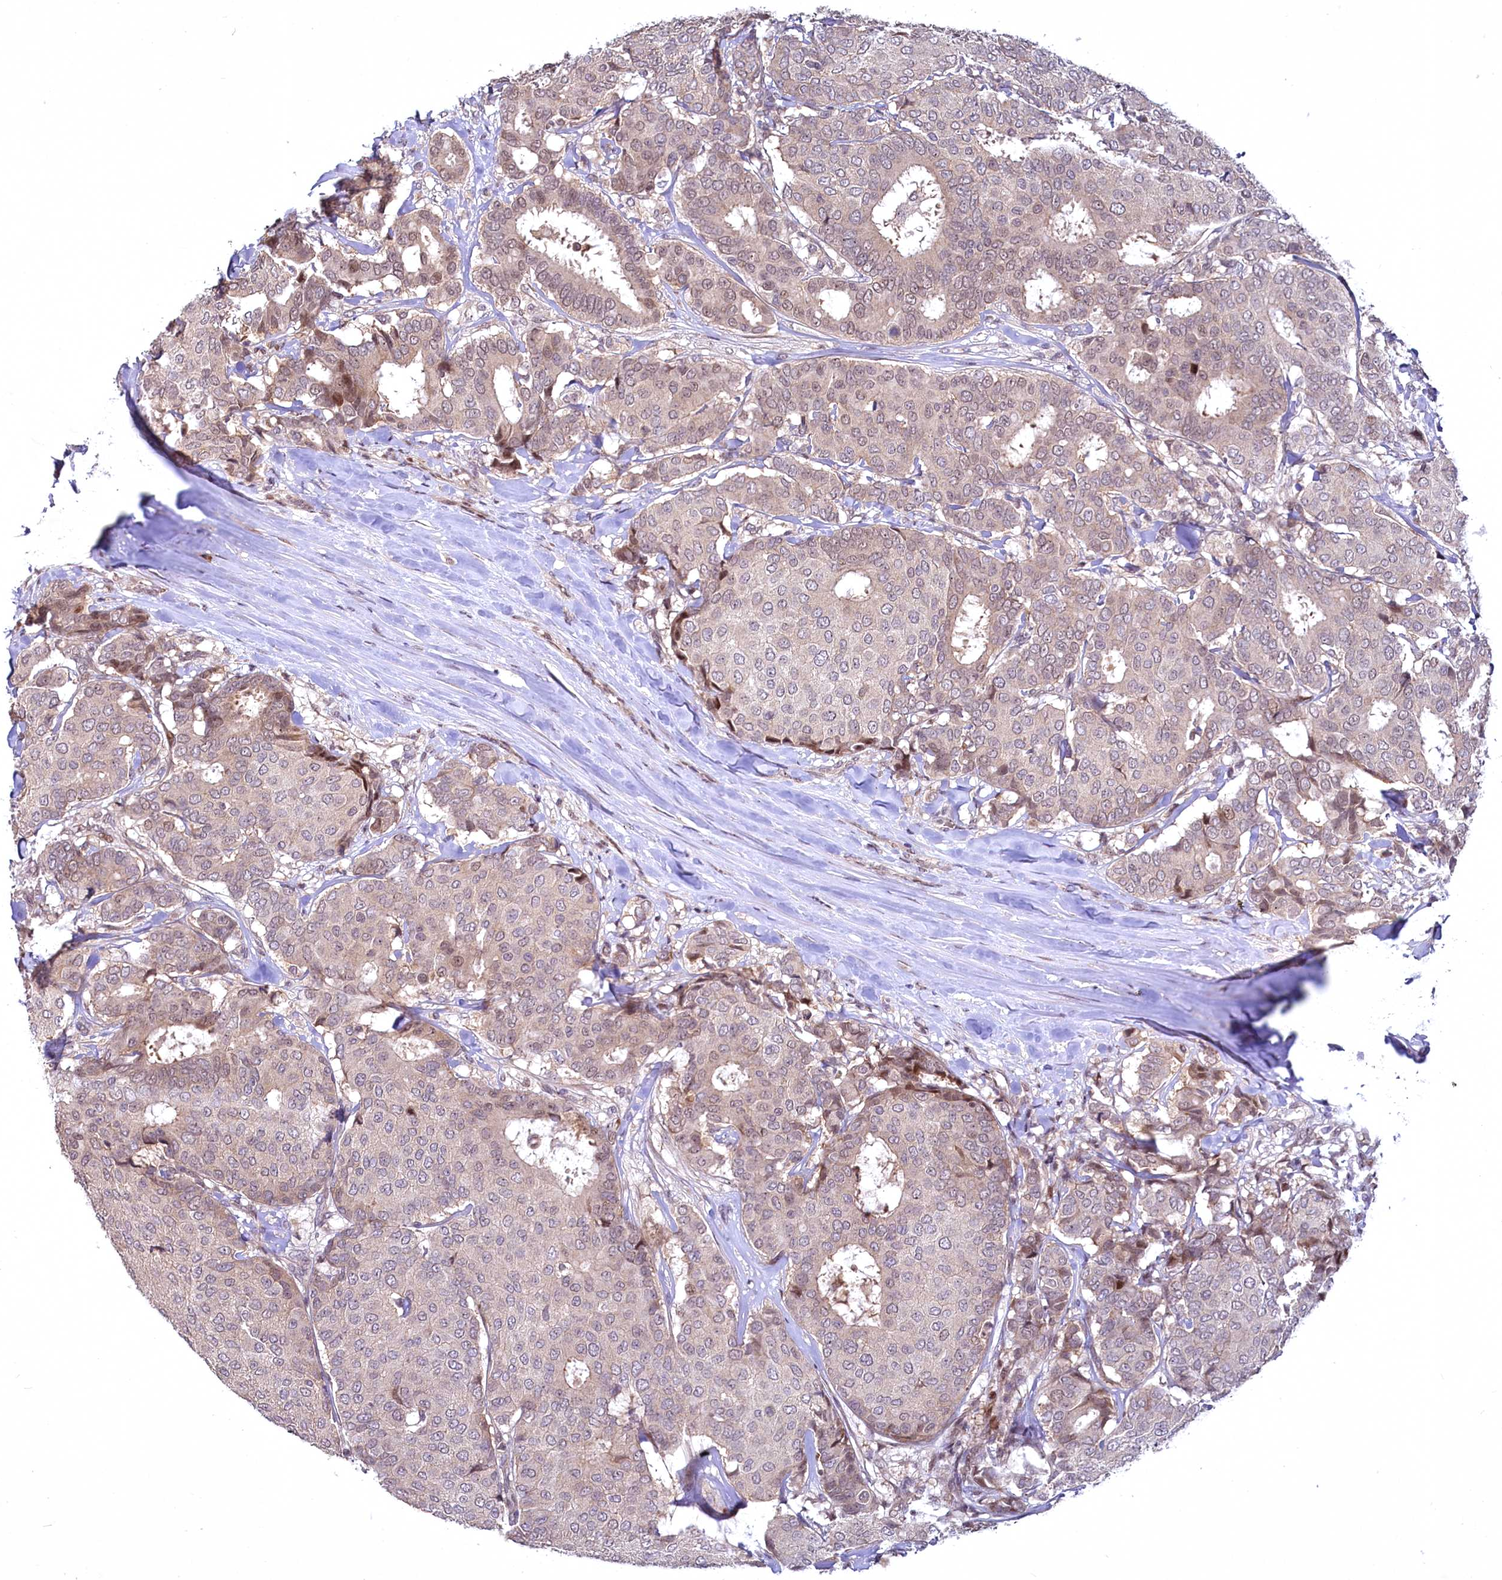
{"staining": {"intensity": "weak", "quantity": "25%-75%", "location": "cytoplasmic/membranous,nuclear"}, "tissue": "breast cancer", "cell_type": "Tumor cells", "image_type": "cancer", "snomed": [{"axis": "morphology", "description": "Duct carcinoma"}, {"axis": "topography", "description": "Breast"}], "caption": "Tumor cells demonstrate low levels of weak cytoplasmic/membranous and nuclear expression in approximately 25%-75% of cells in infiltrating ductal carcinoma (breast).", "gene": "N4BP2L1", "patient": {"sex": "female", "age": 75}}